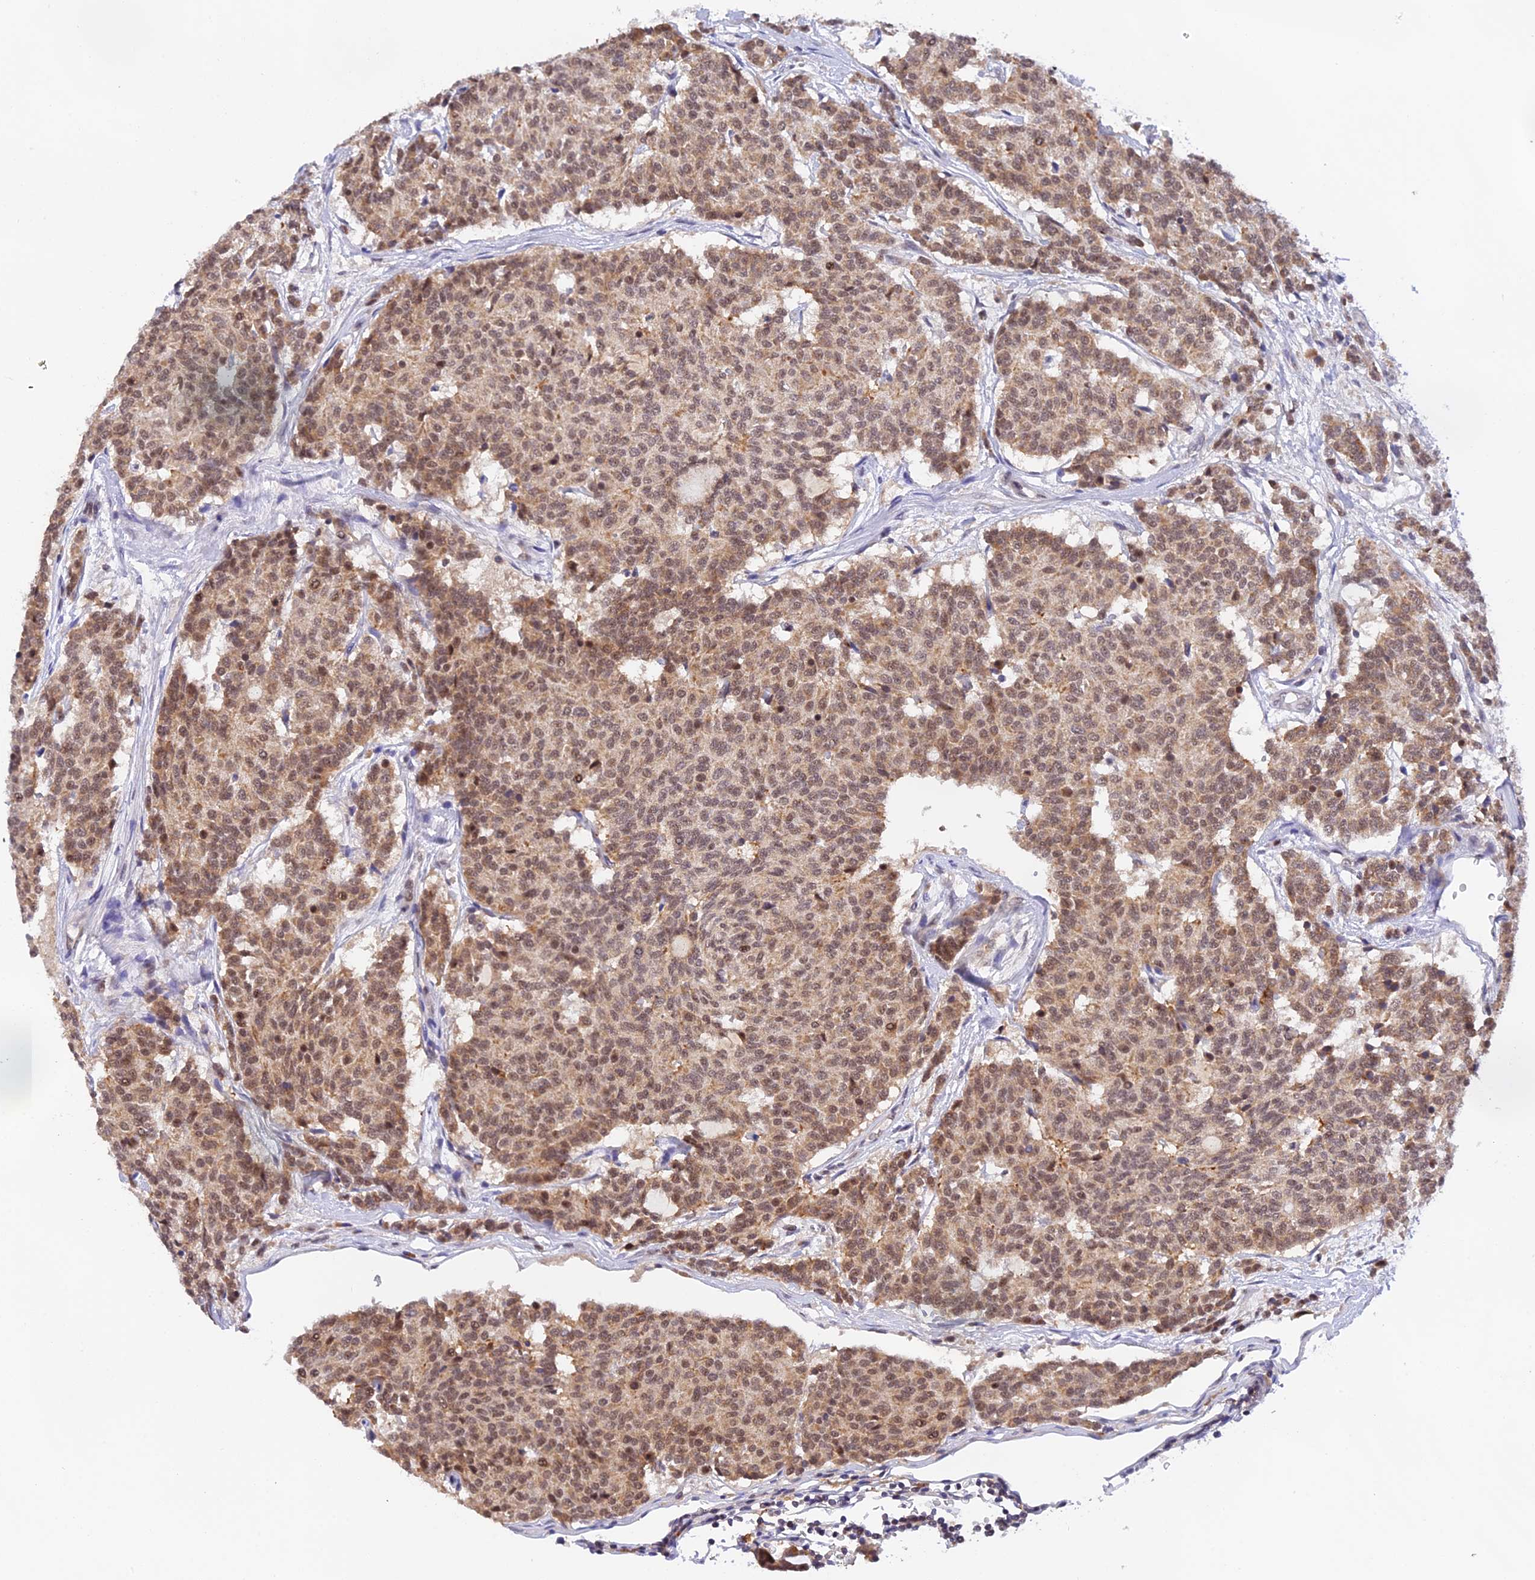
{"staining": {"intensity": "moderate", "quantity": "25%-75%", "location": "cytoplasmic/membranous,nuclear"}, "tissue": "carcinoid", "cell_type": "Tumor cells", "image_type": "cancer", "snomed": [{"axis": "morphology", "description": "Carcinoid, malignant, NOS"}, {"axis": "topography", "description": "Pancreas"}], "caption": "Human carcinoid (malignant) stained for a protein (brown) reveals moderate cytoplasmic/membranous and nuclear positive expression in approximately 25%-75% of tumor cells.", "gene": "PEX16", "patient": {"sex": "female", "age": 54}}